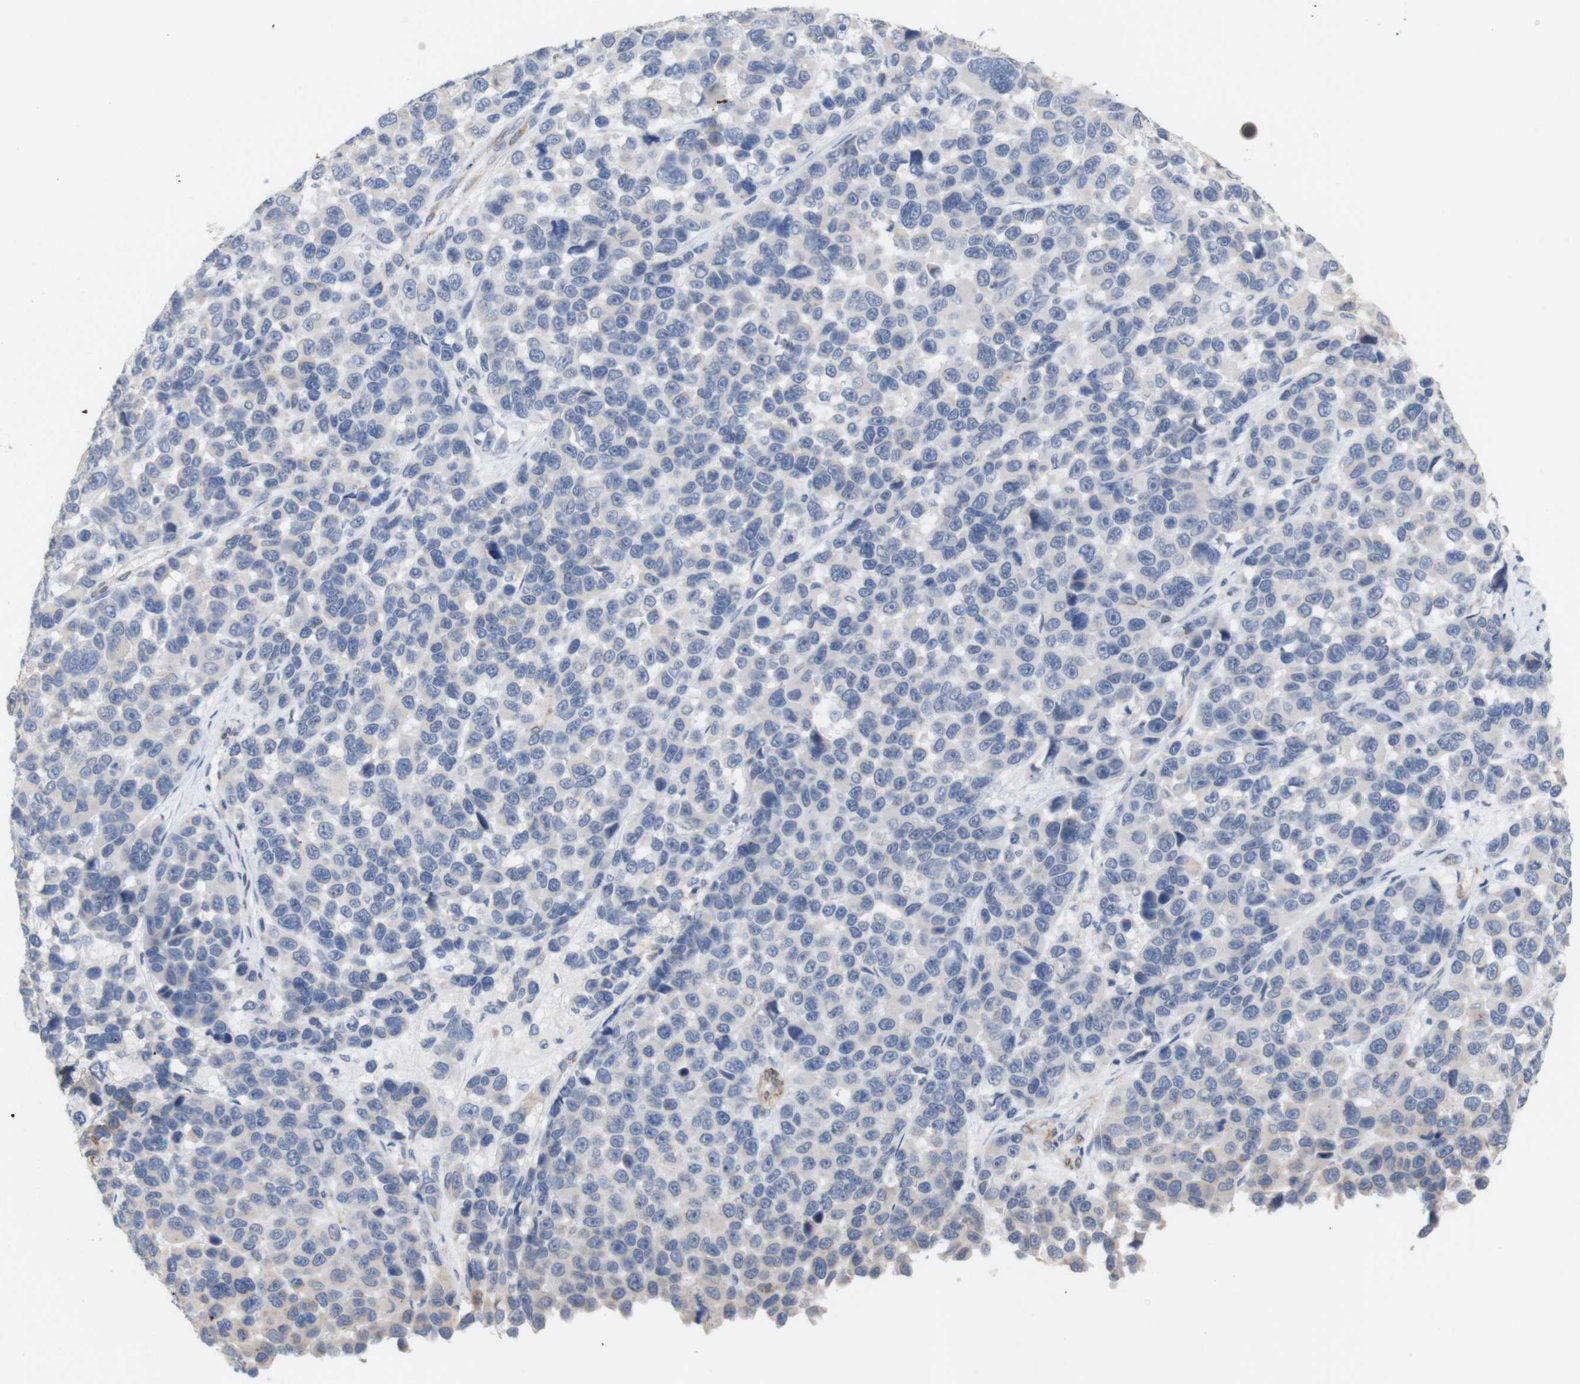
{"staining": {"intensity": "negative", "quantity": "none", "location": "none"}, "tissue": "melanoma", "cell_type": "Tumor cells", "image_type": "cancer", "snomed": [{"axis": "morphology", "description": "Malignant melanoma, NOS"}, {"axis": "topography", "description": "Skin"}], "caption": "Immunohistochemistry (IHC) photomicrograph of neoplastic tissue: malignant melanoma stained with DAB (3,3'-diaminobenzidine) demonstrates no significant protein expression in tumor cells. Nuclei are stained in blue.", "gene": "ITPR1", "patient": {"sex": "male", "age": 53}}